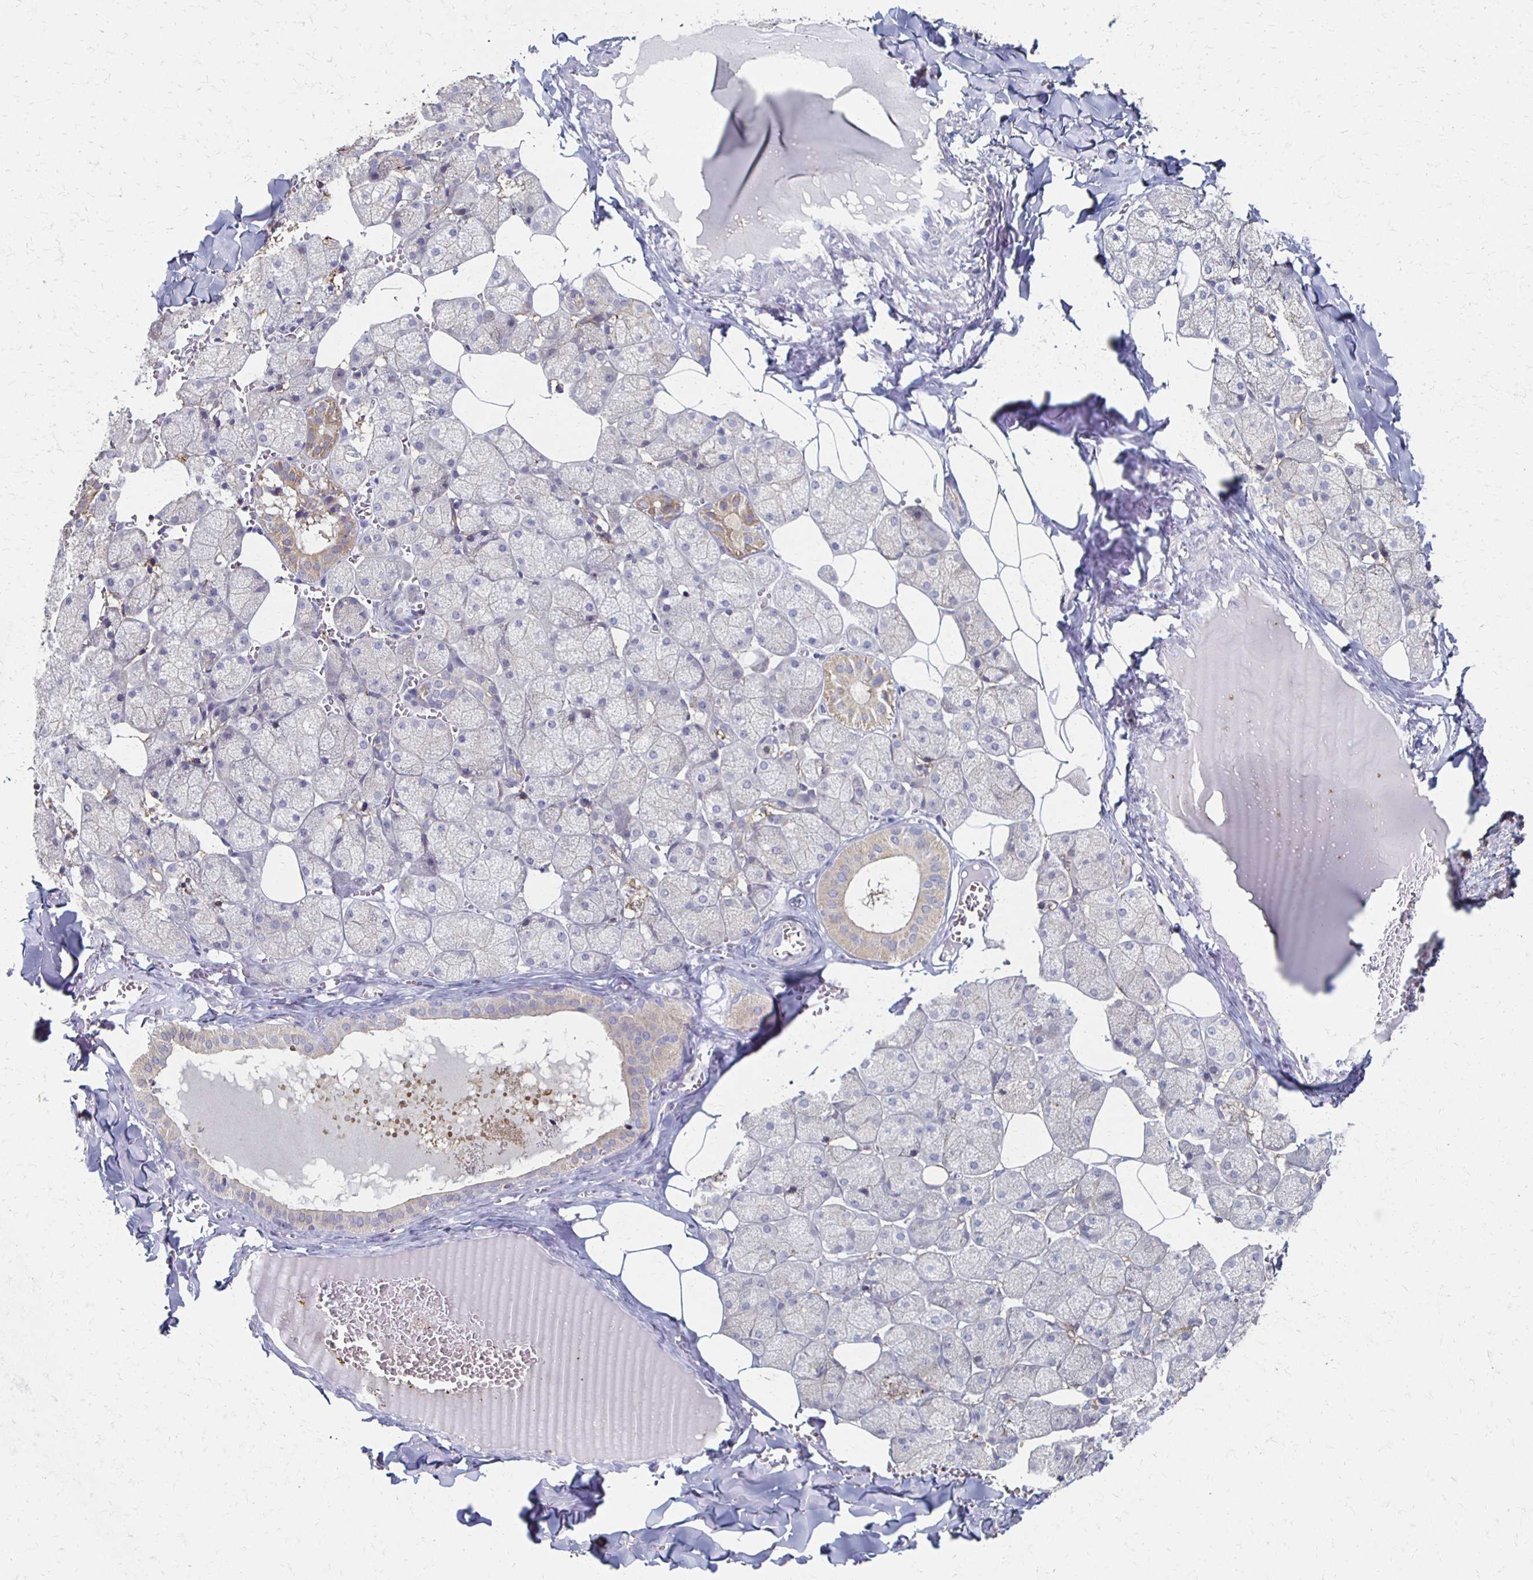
{"staining": {"intensity": "weak", "quantity": "25%-75%", "location": "cytoplasmic/membranous"}, "tissue": "salivary gland", "cell_type": "Glandular cells", "image_type": "normal", "snomed": [{"axis": "morphology", "description": "Normal tissue, NOS"}, {"axis": "topography", "description": "Salivary gland"}, {"axis": "topography", "description": "Peripheral nerve tissue"}], "caption": "Immunohistochemistry (IHC) micrograph of benign salivary gland: human salivary gland stained using immunohistochemistry exhibits low levels of weak protein expression localized specifically in the cytoplasmic/membranous of glandular cells, appearing as a cytoplasmic/membranous brown color.", "gene": "CX3CR1", "patient": {"sex": "male", "age": 38}}